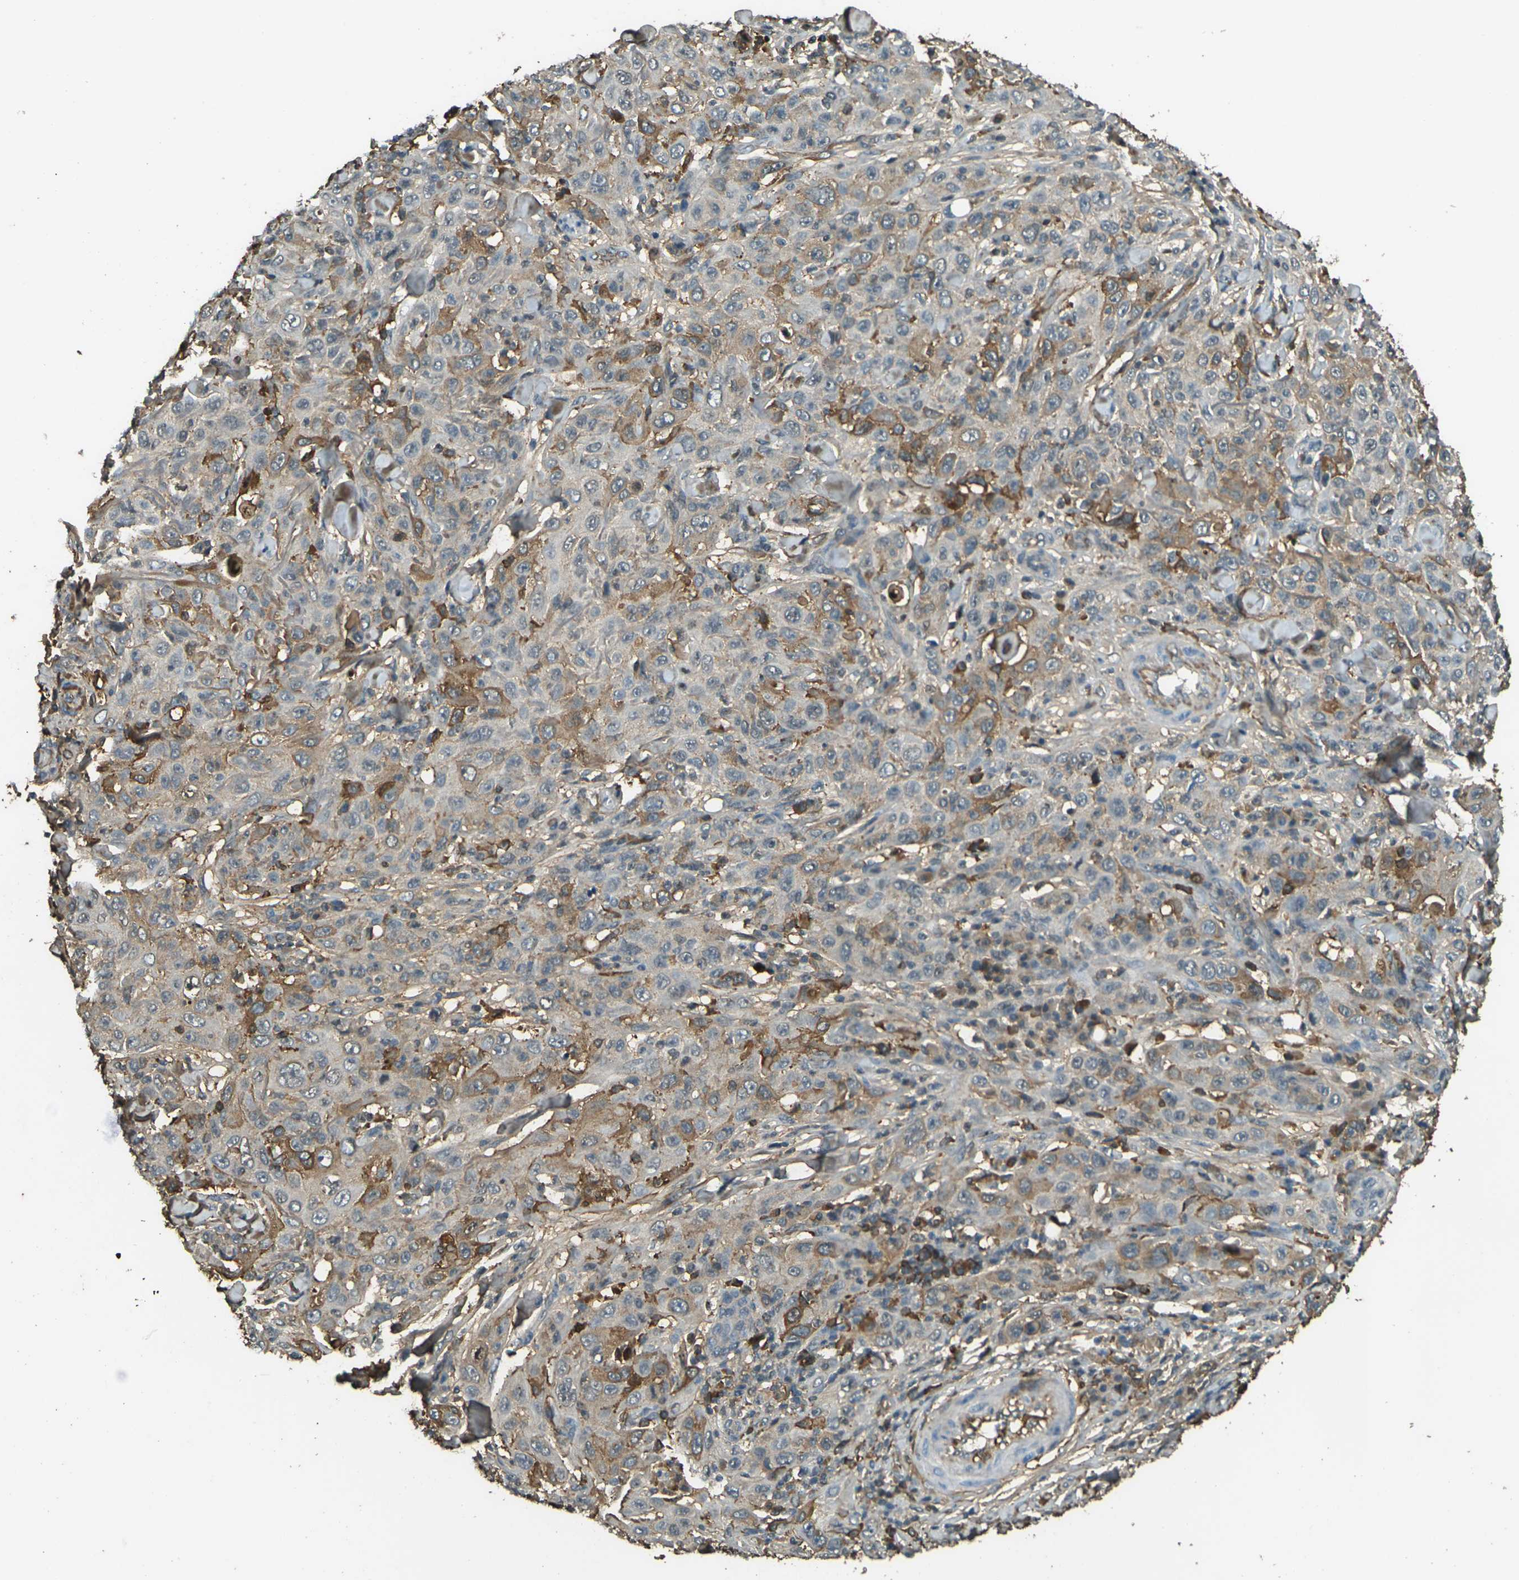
{"staining": {"intensity": "moderate", "quantity": "25%-75%", "location": "cytoplasmic/membranous"}, "tissue": "skin cancer", "cell_type": "Tumor cells", "image_type": "cancer", "snomed": [{"axis": "morphology", "description": "Squamous cell carcinoma, NOS"}, {"axis": "topography", "description": "Skin"}], "caption": "The photomicrograph shows immunohistochemical staining of skin squamous cell carcinoma. There is moderate cytoplasmic/membranous expression is present in approximately 25%-75% of tumor cells. (DAB (3,3'-diaminobenzidine) IHC with brightfield microscopy, high magnification).", "gene": "CYP1B1", "patient": {"sex": "female", "age": 88}}